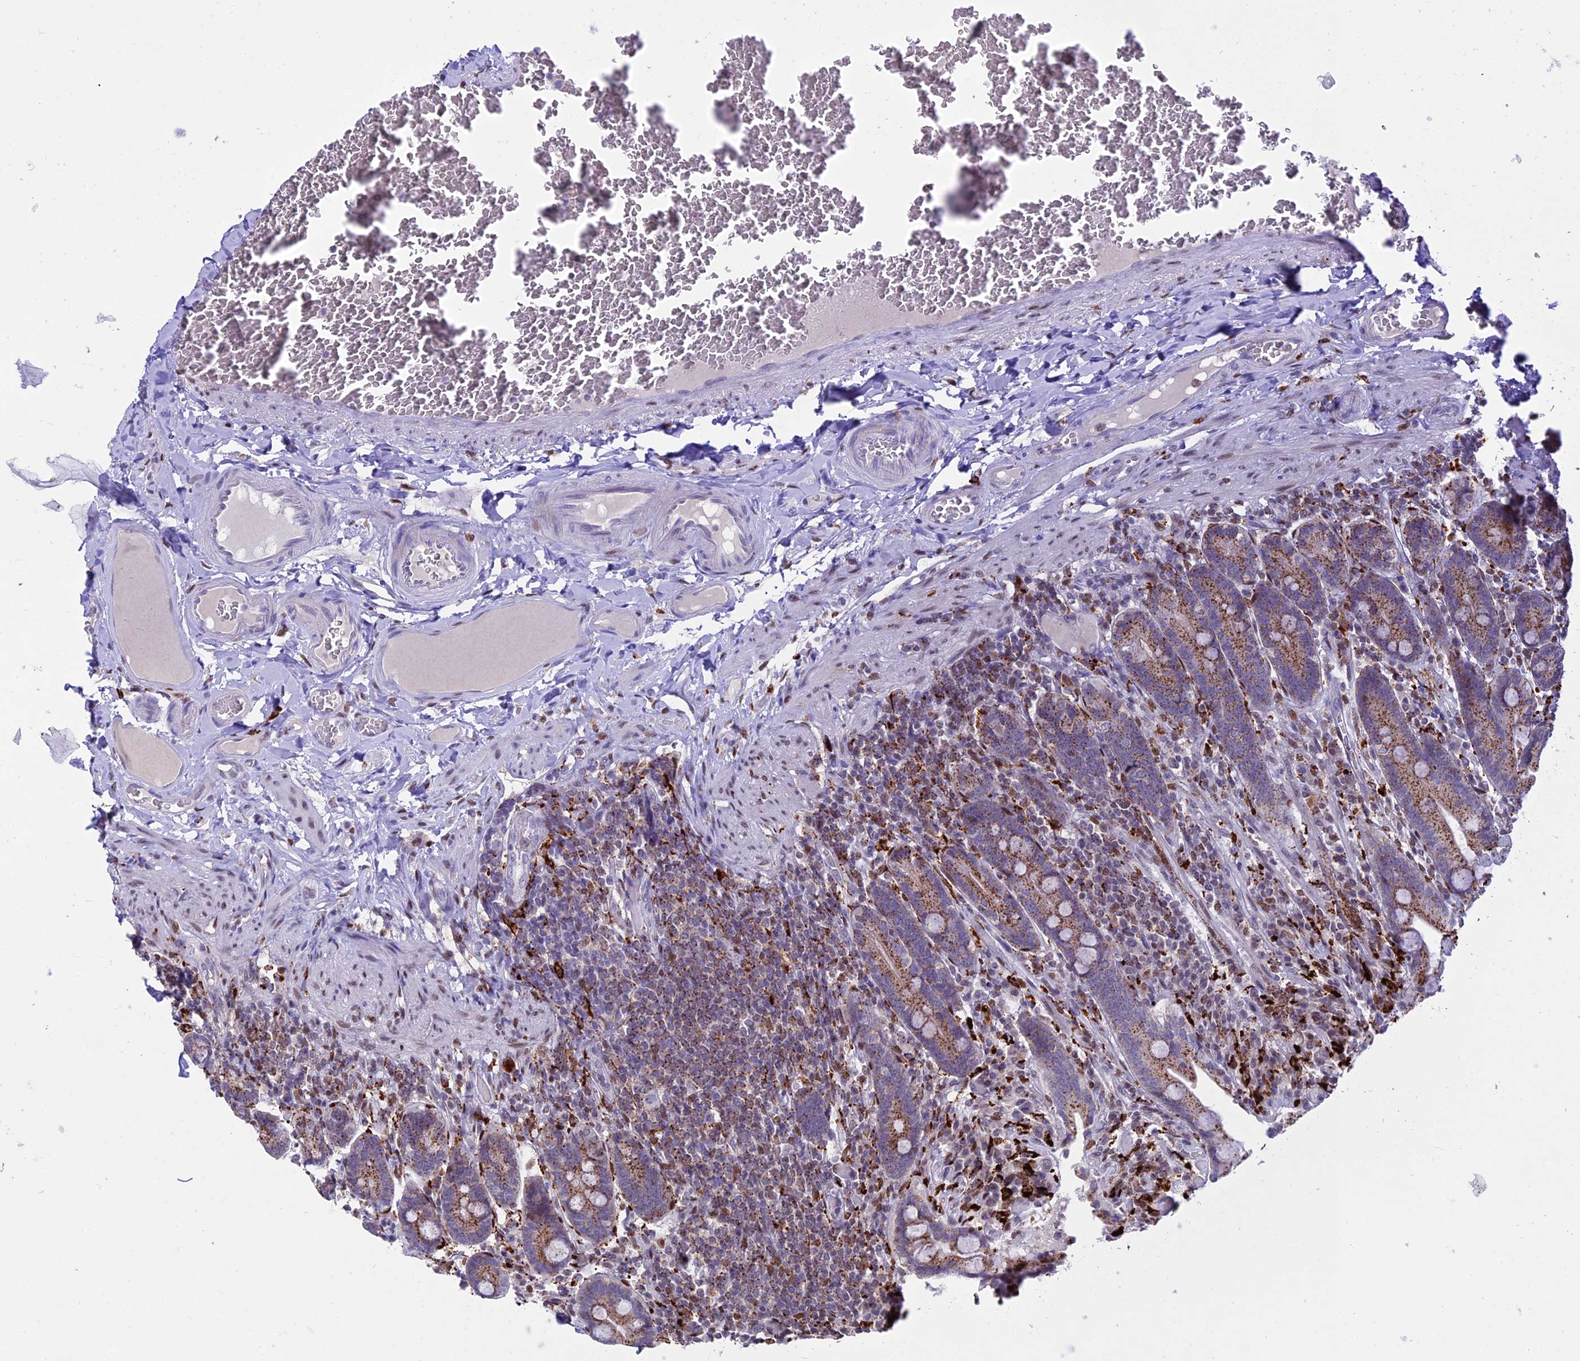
{"staining": {"intensity": "moderate", "quantity": ">75%", "location": "cytoplasmic/membranous"}, "tissue": "duodenum", "cell_type": "Glandular cells", "image_type": "normal", "snomed": [{"axis": "morphology", "description": "Normal tissue, NOS"}, {"axis": "topography", "description": "Duodenum"}], "caption": "Approximately >75% of glandular cells in benign human duodenum reveal moderate cytoplasmic/membranous protein staining as visualized by brown immunohistochemical staining.", "gene": "HIC1", "patient": {"sex": "female", "age": 62}}